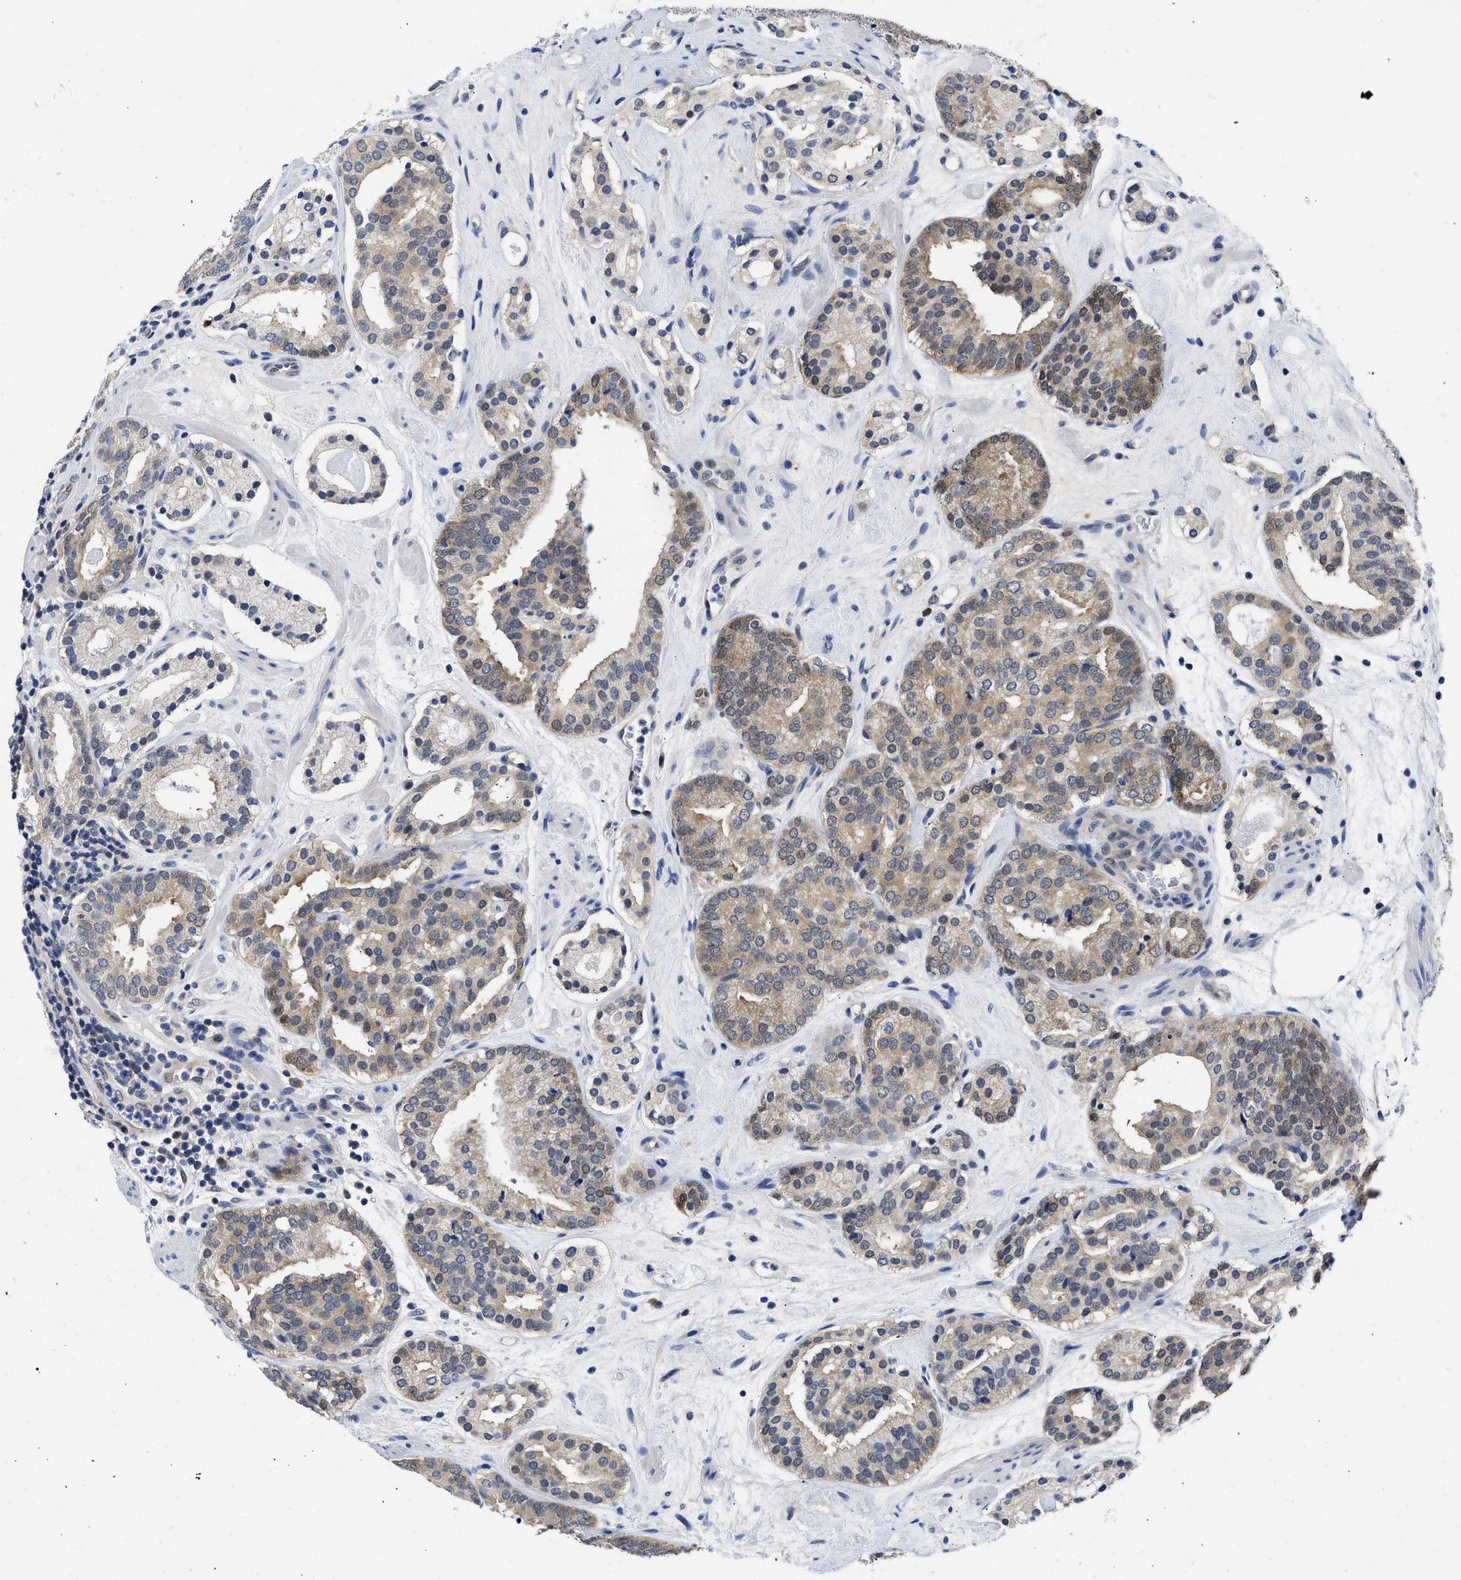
{"staining": {"intensity": "moderate", "quantity": ">75%", "location": "cytoplasmic/membranous"}, "tissue": "prostate cancer", "cell_type": "Tumor cells", "image_type": "cancer", "snomed": [{"axis": "morphology", "description": "Adenocarcinoma, Low grade"}, {"axis": "topography", "description": "Prostate"}], "caption": "Protein staining of prostate cancer tissue shows moderate cytoplasmic/membranous expression in approximately >75% of tumor cells. The staining was performed using DAB (3,3'-diaminobenzidine), with brown indicating positive protein expression. Nuclei are stained blue with hematoxylin.", "gene": "XPO5", "patient": {"sex": "male", "age": 69}}